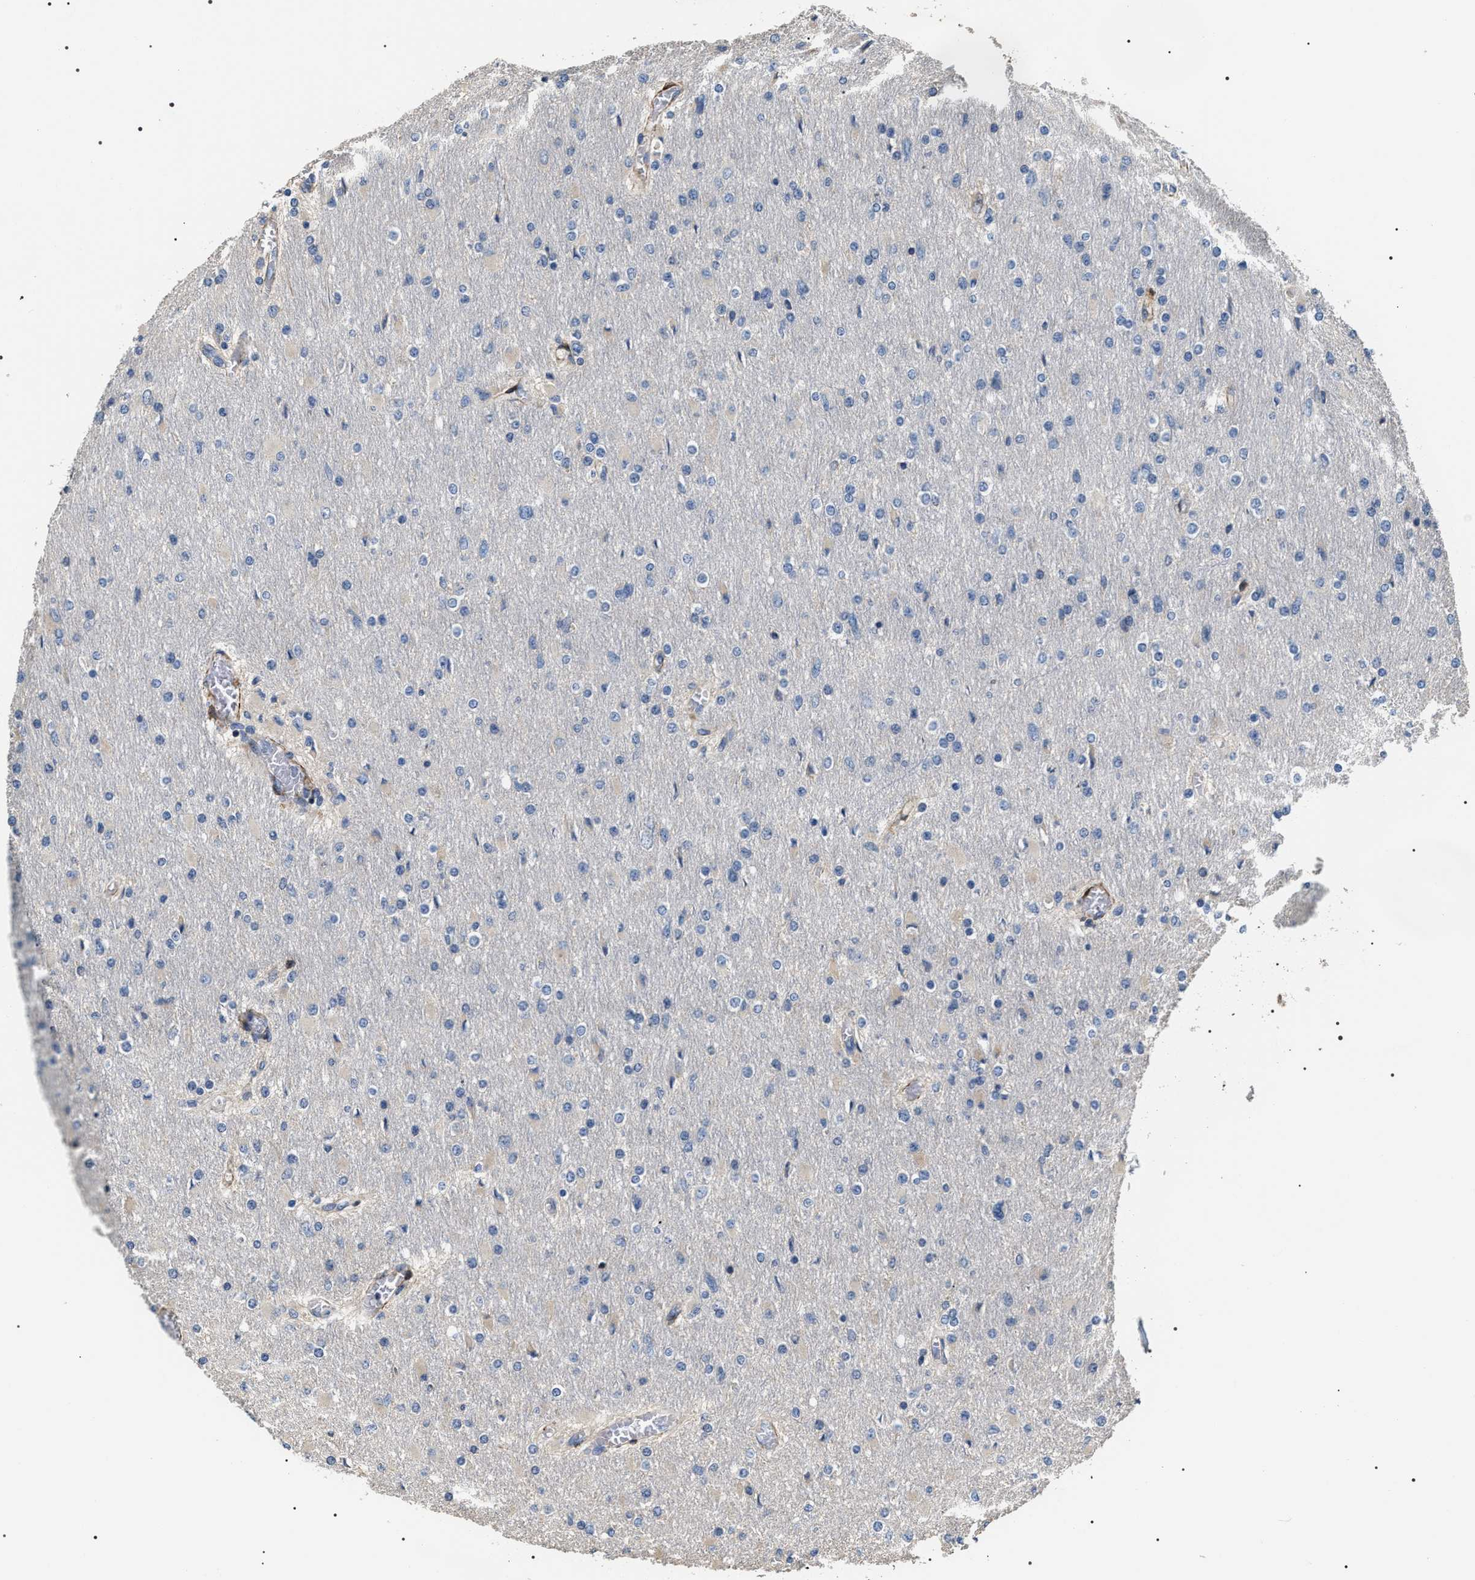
{"staining": {"intensity": "negative", "quantity": "none", "location": "none"}, "tissue": "glioma", "cell_type": "Tumor cells", "image_type": "cancer", "snomed": [{"axis": "morphology", "description": "Glioma, malignant, High grade"}, {"axis": "topography", "description": "Cerebral cortex"}], "caption": "The immunohistochemistry micrograph has no significant expression in tumor cells of high-grade glioma (malignant) tissue. (Brightfield microscopy of DAB IHC at high magnification).", "gene": "ZC3HAV1L", "patient": {"sex": "female", "age": 36}}